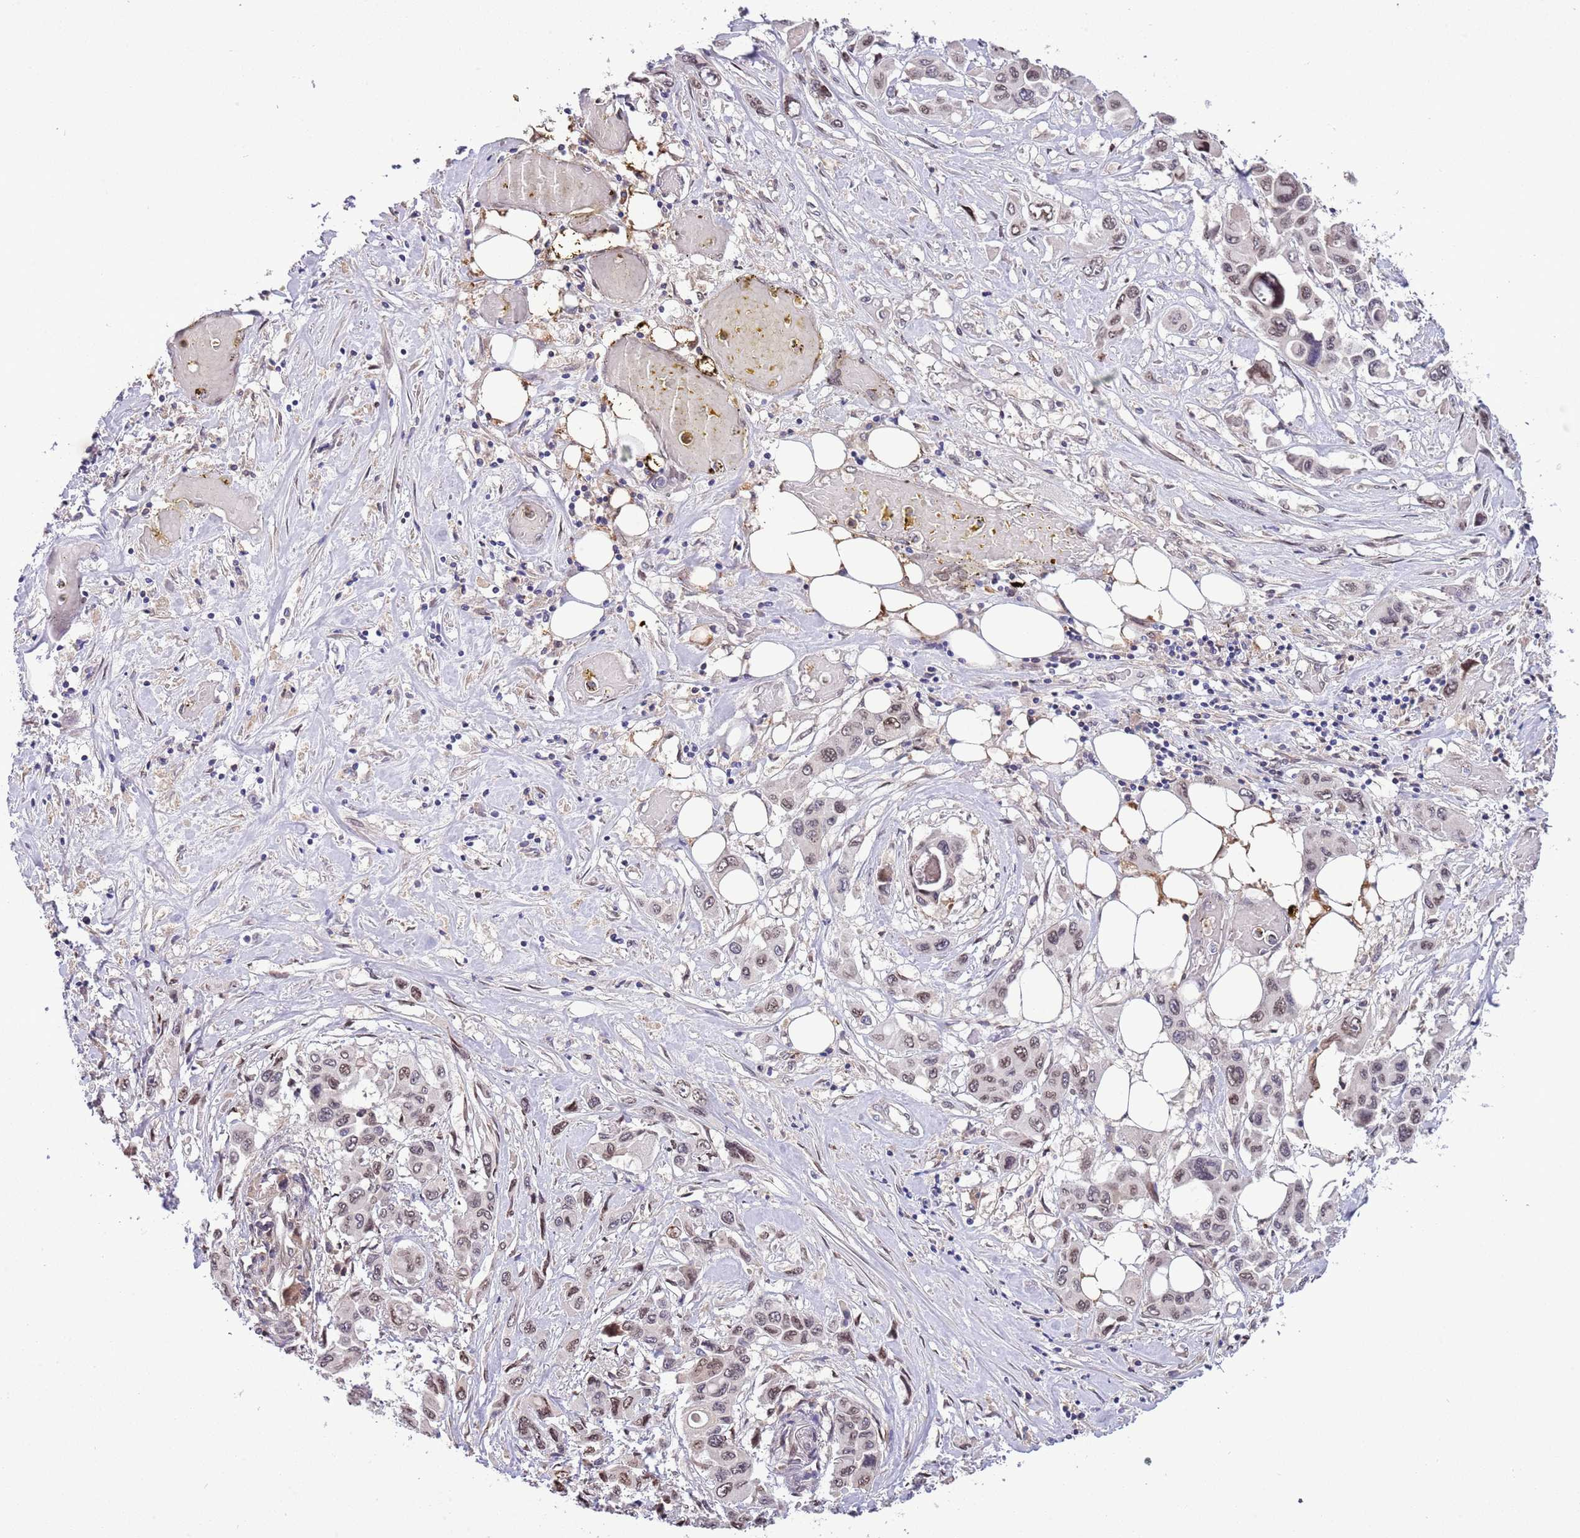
{"staining": {"intensity": "weak", "quantity": "25%-75%", "location": "nuclear"}, "tissue": "pancreatic cancer", "cell_type": "Tumor cells", "image_type": "cancer", "snomed": [{"axis": "morphology", "description": "Adenocarcinoma, NOS"}, {"axis": "topography", "description": "Pancreas"}], "caption": "Protein staining by IHC displays weak nuclear positivity in about 25%-75% of tumor cells in adenocarcinoma (pancreatic).", "gene": "ZNF665", "patient": {"sex": "male", "age": 92}}